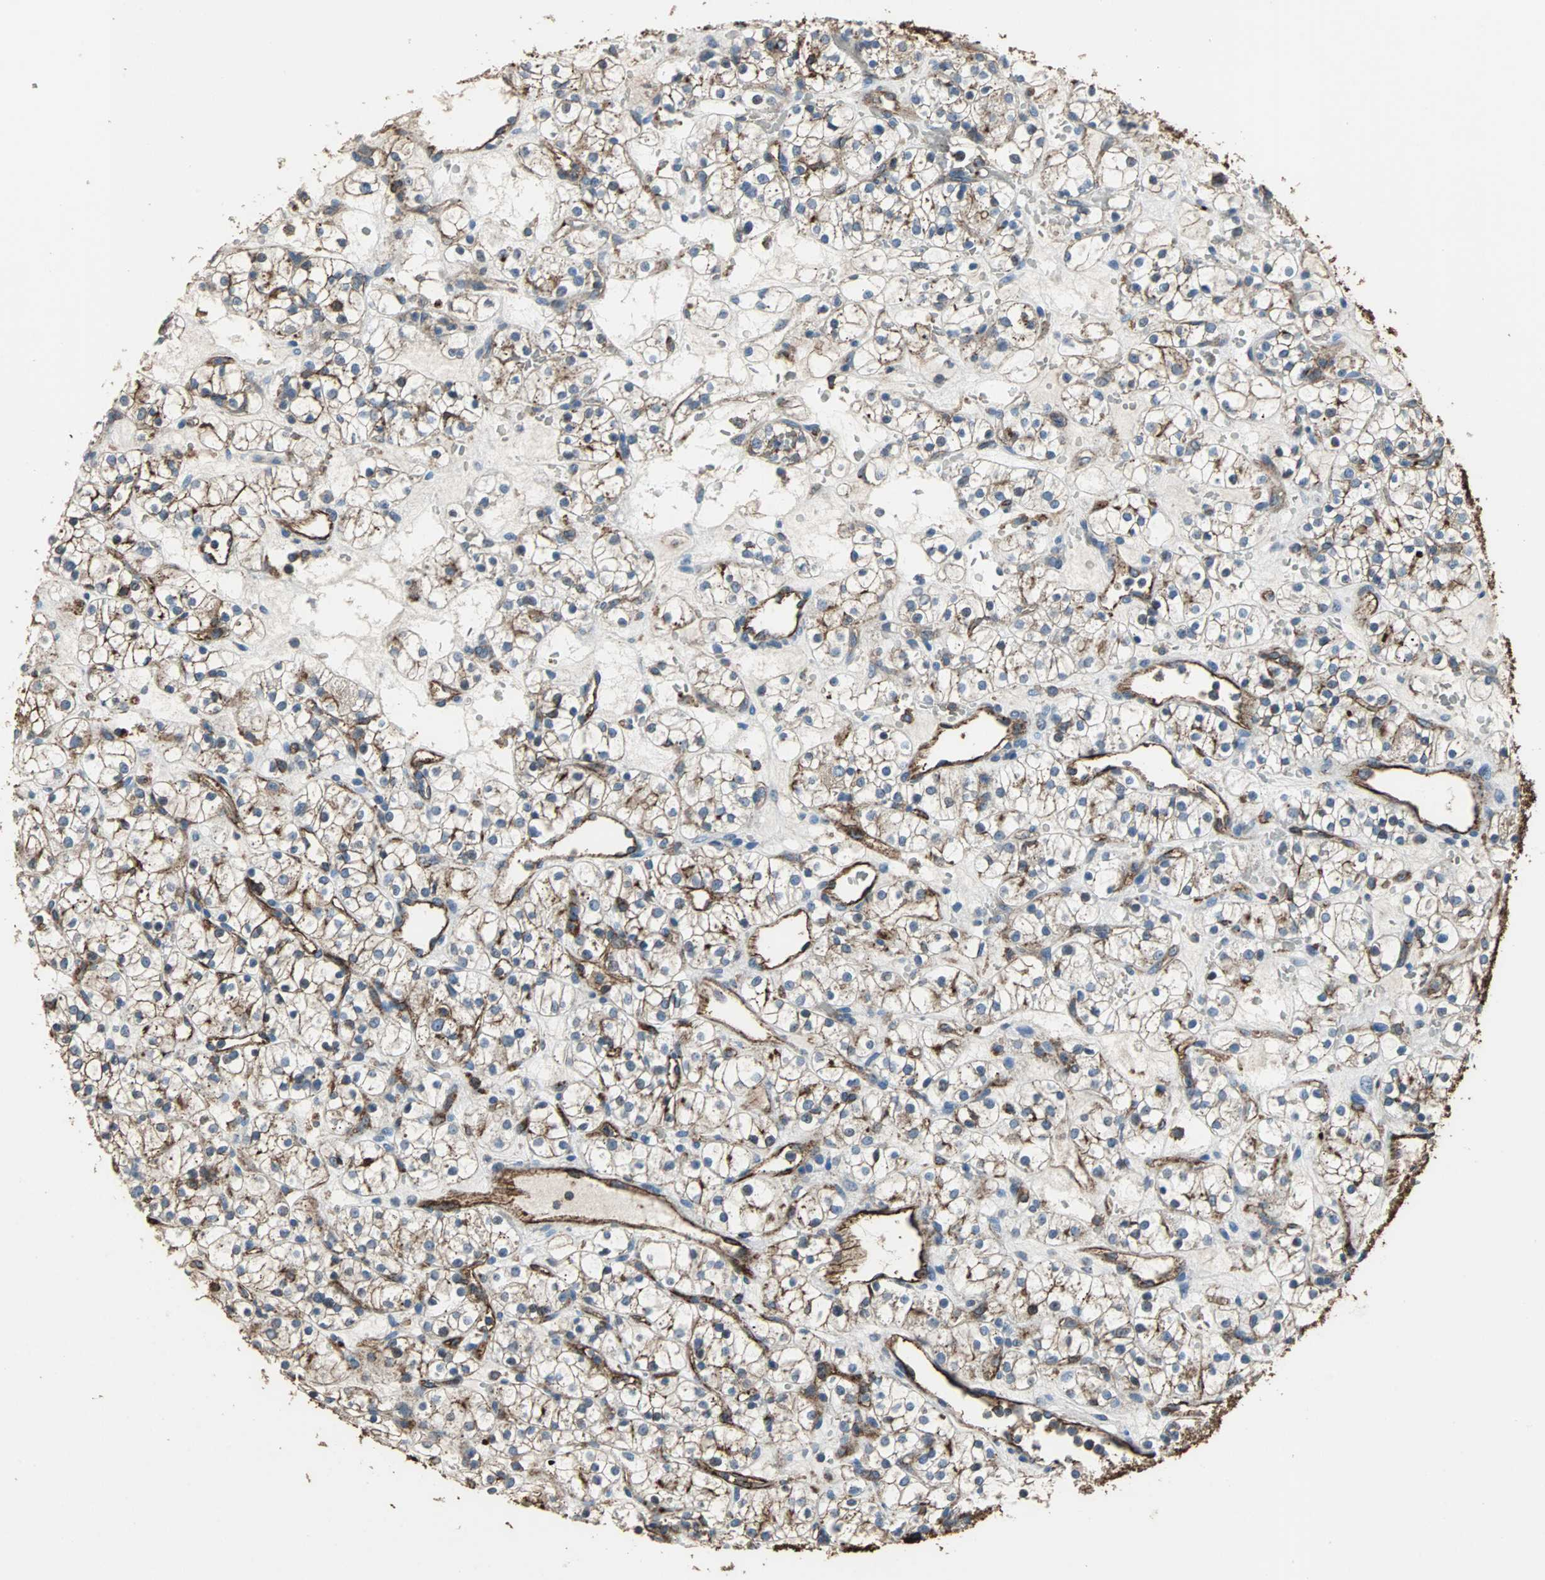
{"staining": {"intensity": "weak", "quantity": ">75%", "location": "cytoplasmic/membranous"}, "tissue": "renal cancer", "cell_type": "Tumor cells", "image_type": "cancer", "snomed": [{"axis": "morphology", "description": "Adenocarcinoma, NOS"}, {"axis": "topography", "description": "Kidney"}], "caption": "DAB (3,3'-diaminobenzidine) immunohistochemical staining of human renal cancer demonstrates weak cytoplasmic/membranous protein positivity in about >75% of tumor cells.", "gene": "F11R", "patient": {"sex": "female", "age": 60}}